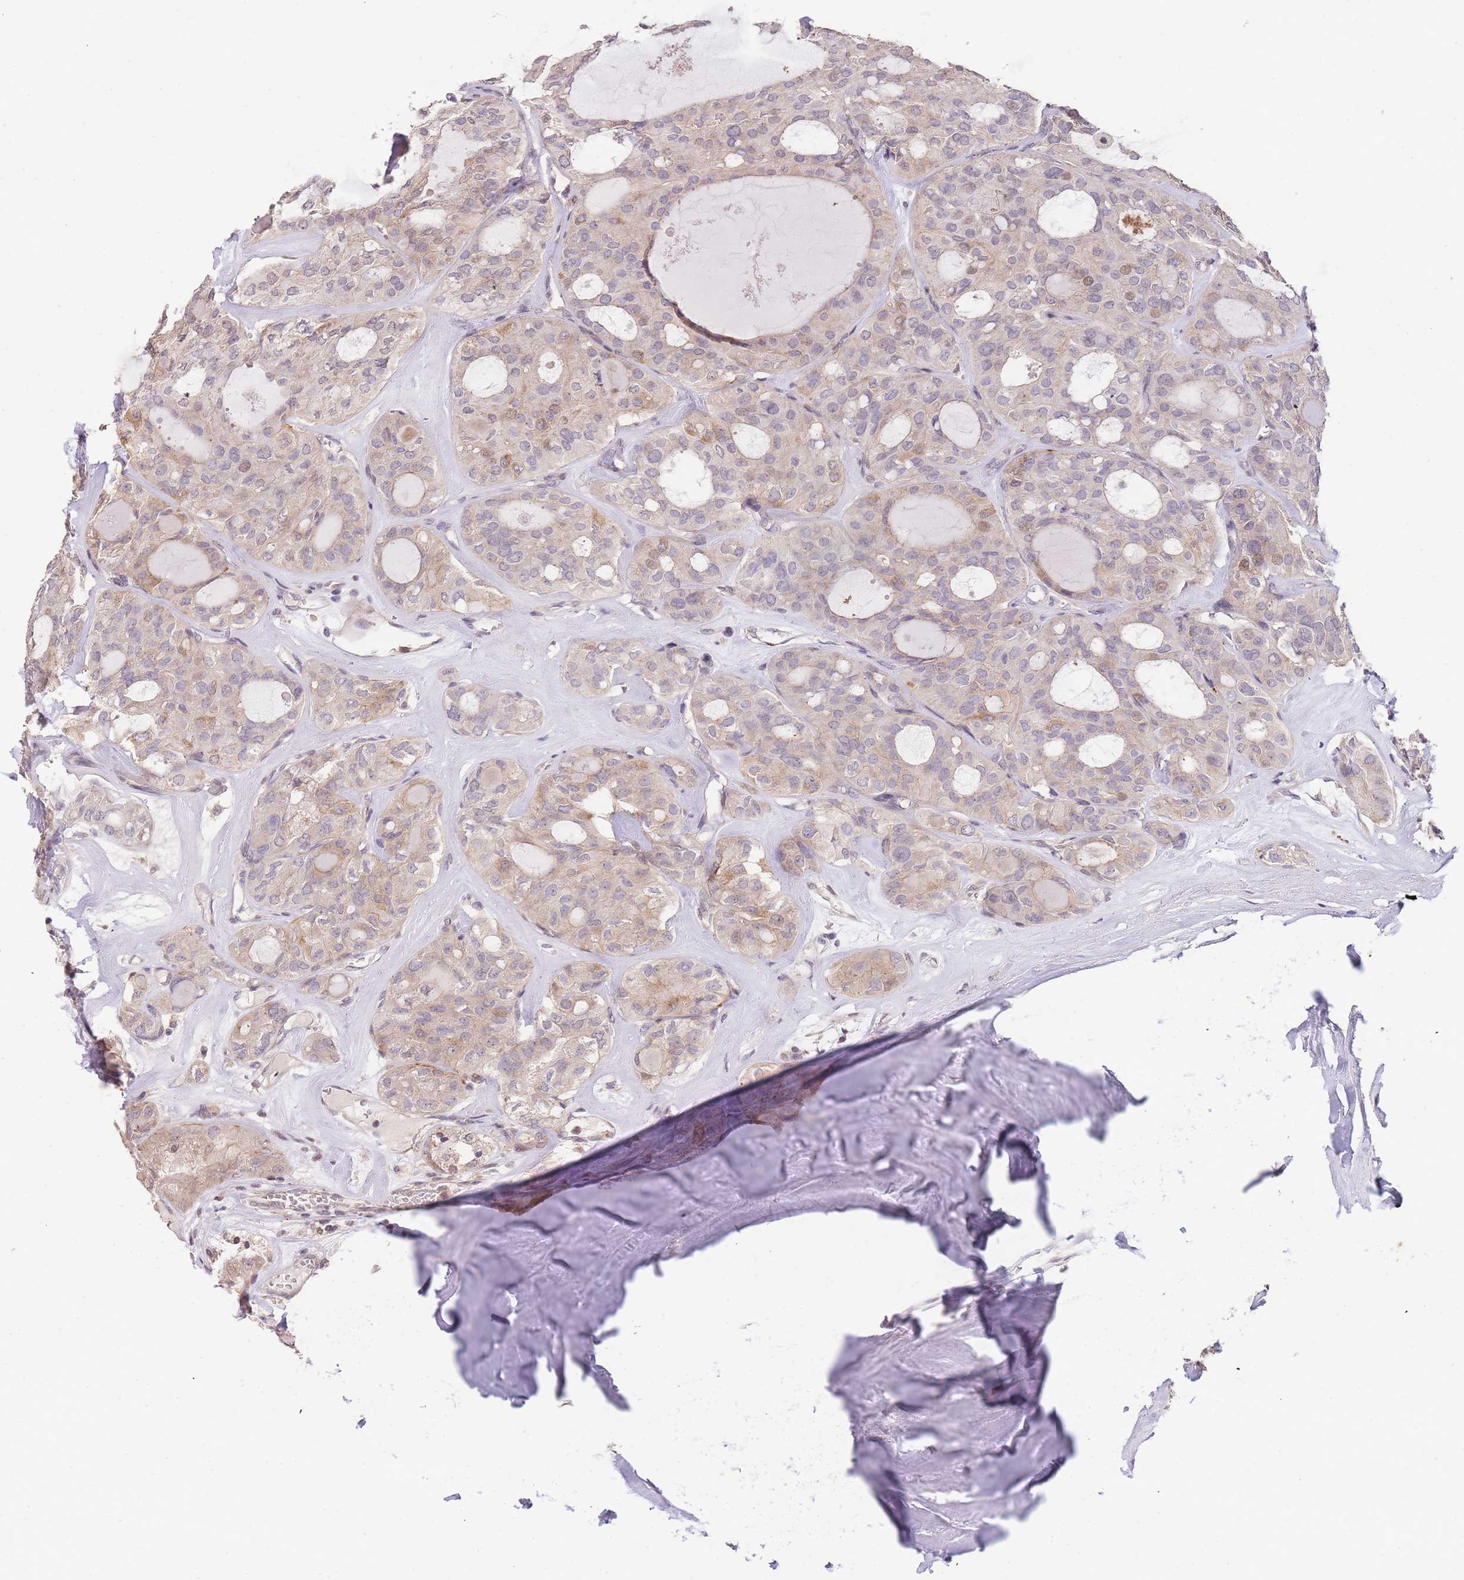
{"staining": {"intensity": "weak", "quantity": "<25%", "location": "cytoplasmic/membranous"}, "tissue": "thyroid cancer", "cell_type": "Tumor cells", "image_type": "cancer", "snomed": [{"axis": "morphology", "description": "Follicular adenoma carcinoma, NOS"}, {"axis": "topography", "description": "Thyroid gland"}], "caption": "Tumor cells are negative for protein expression in human thyroid follicular adenoma carcinoma. (Immunohistochemistry (ihc), brightfield microscopy, high magnification).", "gene": "SLC16A4", "patient": {"sex": "male", "age": 75}}